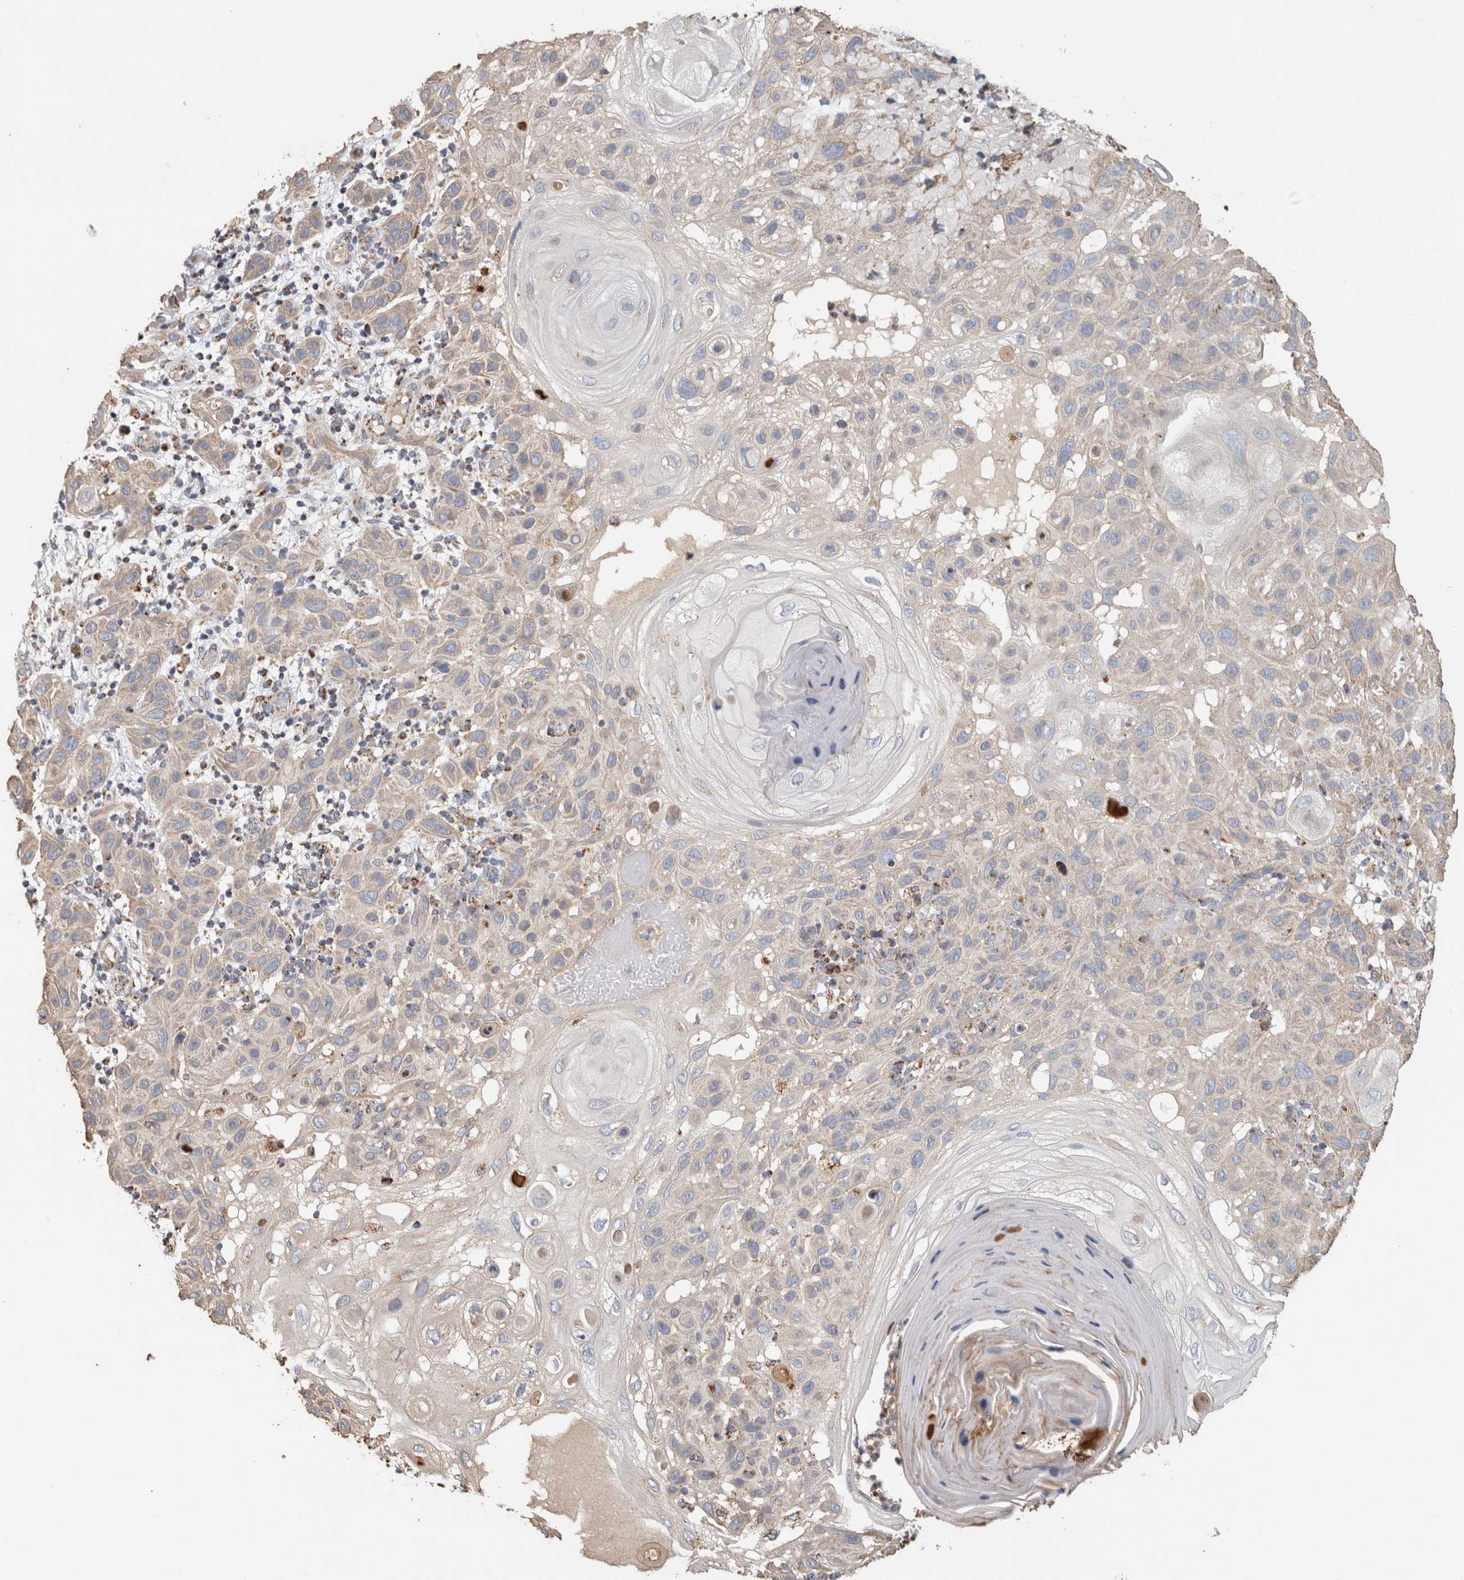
{"staining": {"intensity": "negative", "quantity": "none", "location": "none"}, "tissue": "skin cancer", "cell_type": "Tumor cells", "image_type": "cancer", "snomed": [{"axis": "morphology", "description": "Normal tissue, NOS"}, {"axis": "morphology", "description": "Squamous cell carcinoma, NOS"}, {"axis": "topography", "description": "Skin"}], "caption": "Immunohistochemistry micrograph of human squamous cell carcinoma (skin) stained for a protein (brown), which exhibits no positivity in tumor cells.", "gene": "ST8SIA1", "patient": {"sex": "female", "age": 96}}